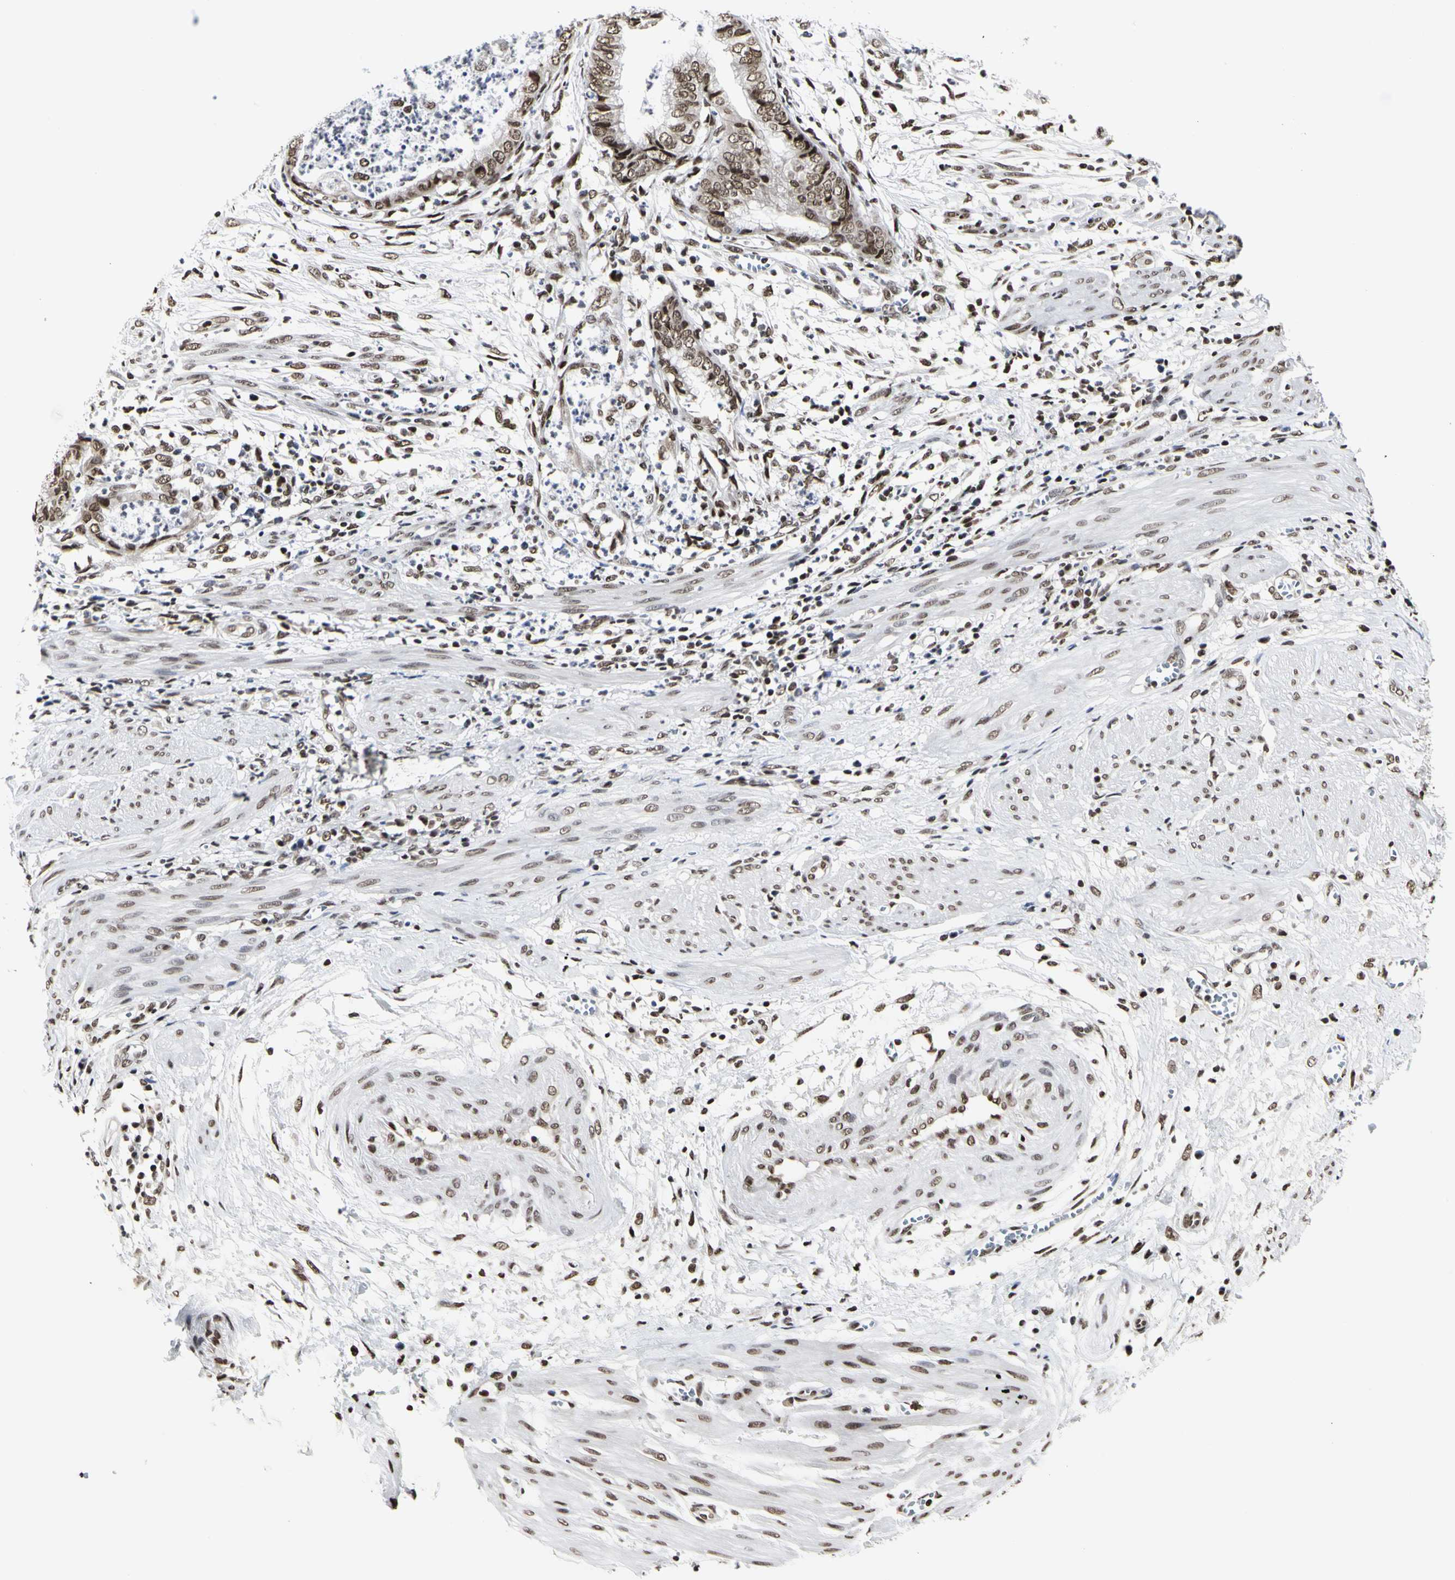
{"staining": {"intensity": "moderate", "quantity": ">75%", "location": "nuclear"}, "tissue": "endometrial cancer", "cell_type": "Tumor cells", "image_type": "cancer", "snomed": [{"axis": "morphology", "description": "Necrosis, NOS"}, {"axis": "morphology", "description": "Adenocarcinoma, NOS"}, {"axis": "topography", "description": "Endometrium"}], "caption": "A photomicrograph showing moderate nuclear staining in about >75% of tumor cells in endometrial cancer (adenocarcinoma), as visualized by brown immunohistochemical staining.", "gene": "PRMT3", "patient": {"sex": "female", "age": 79}}